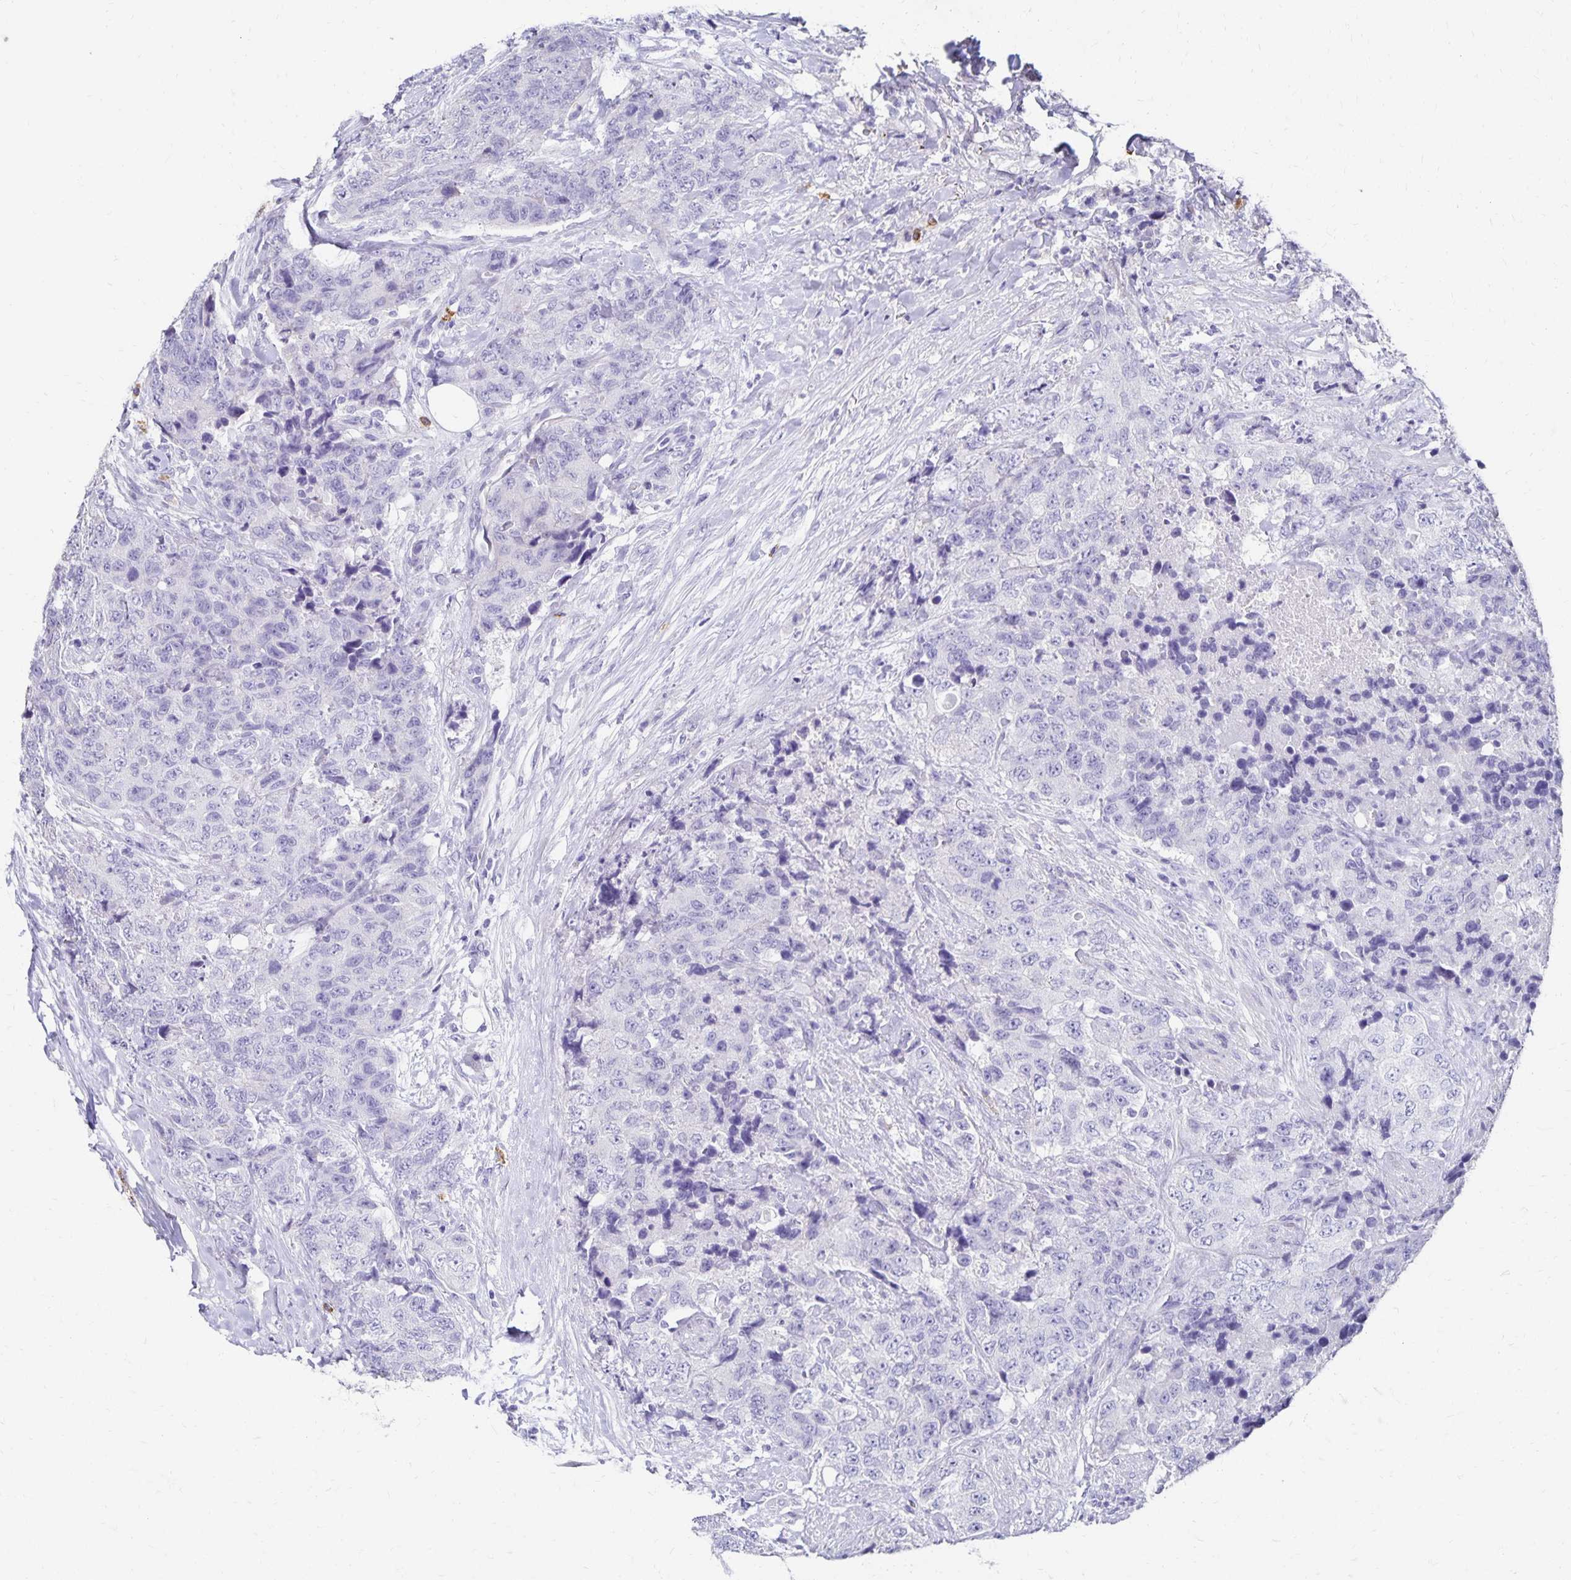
{"staining": {"intensity": "negative", "quantity": "none", "location": "none"}, "tissue": "urothelial cancer", "cell_type": "Tumor cells", "image_type": "cancer", "snomed": [{"axis": "morphology", "description": "Urothelial carcinoma, High grade"}, {"axis": "topography", "description": "Urinary bladder"}], "caption": "Tumor cells show no significant protein expression in high-grade urothelial carcinoma. The staining was performed using DAB to visualize the protein expression in brown, while the nuclei were stained in blue with hematoxylin (Magnification: 20x).", "gene": "DYNLT4", "patient": {"sex": "female", "age": 78}}